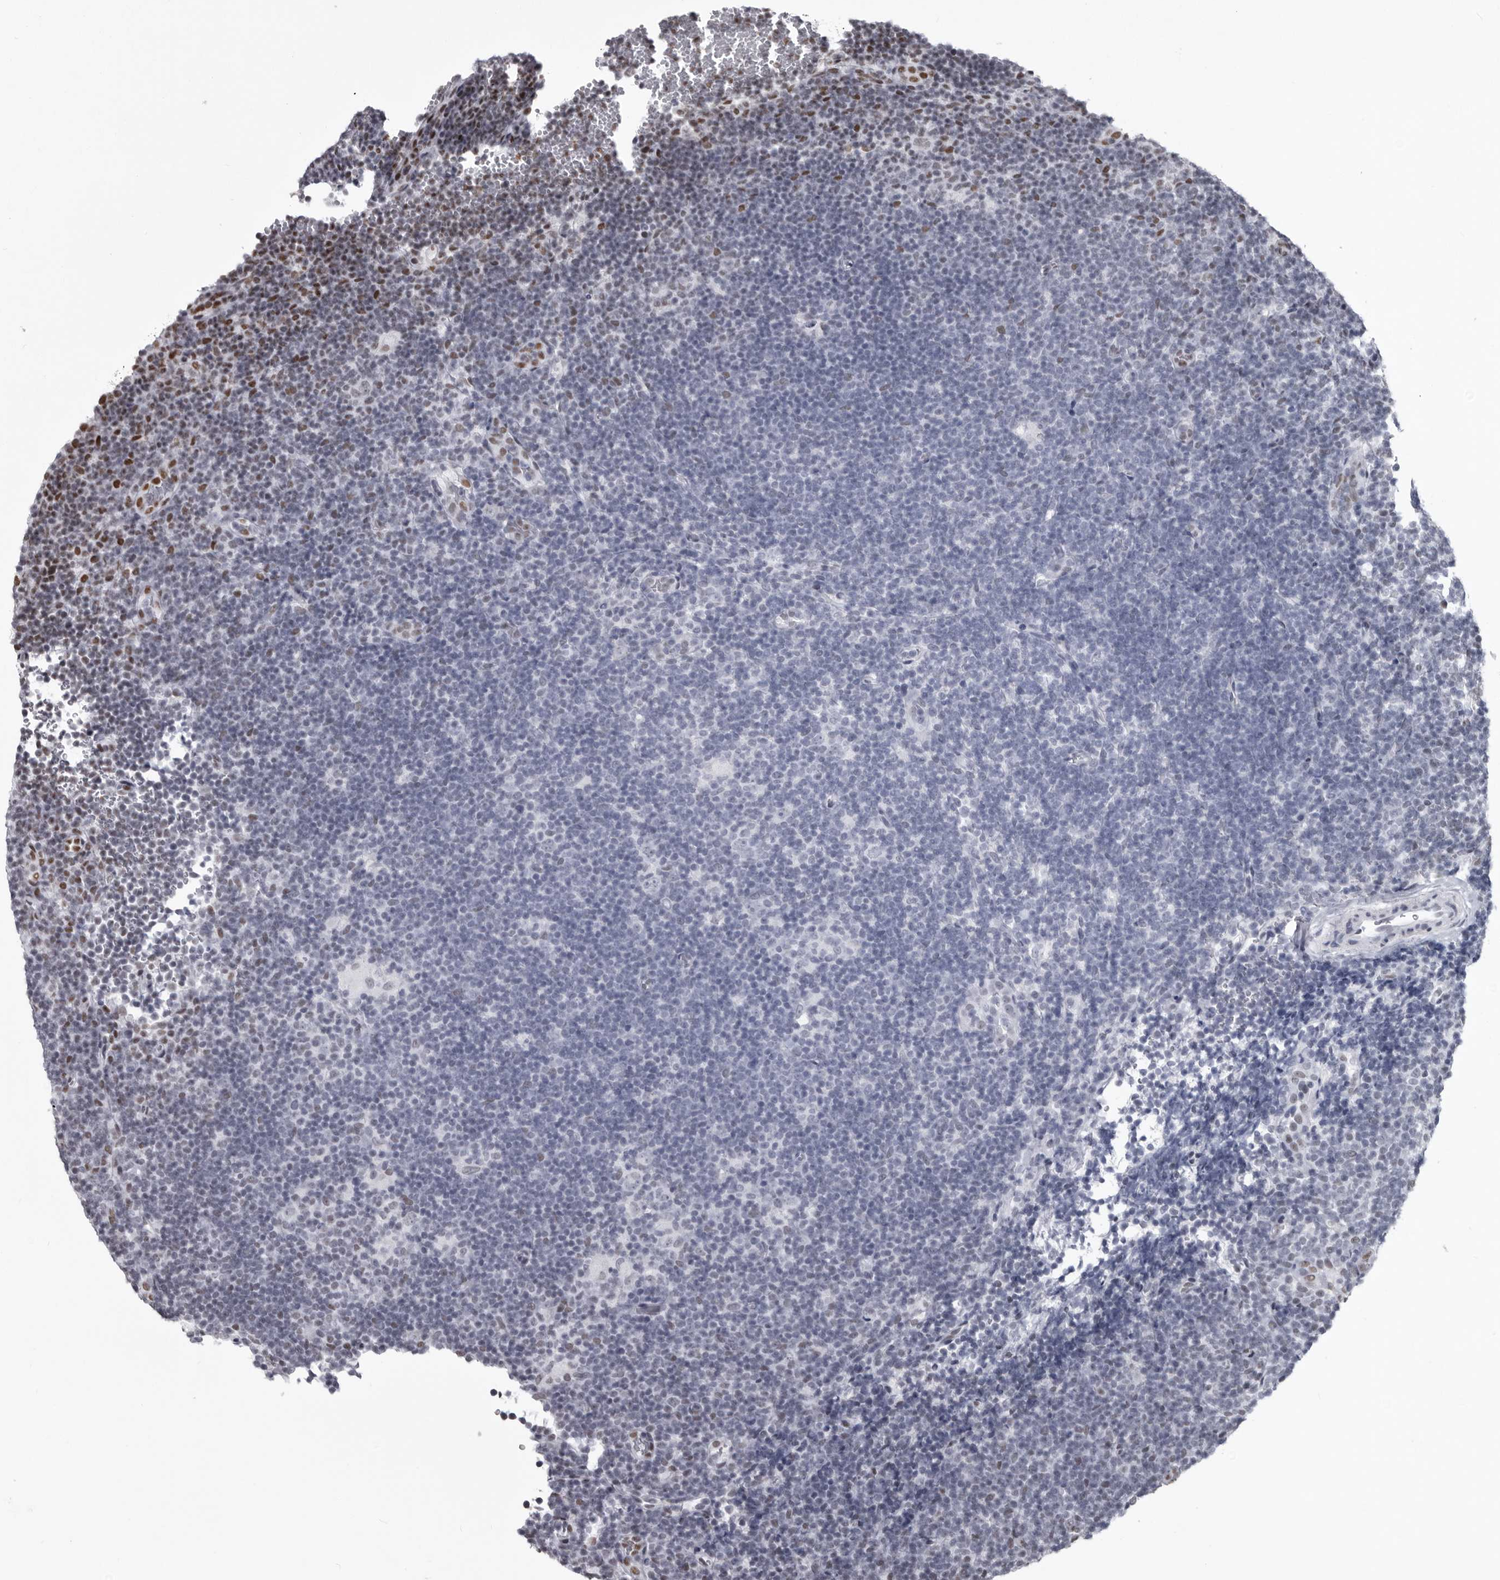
{"staining": {"intensity": "weak", "quantity": "<25%", "location": "nuclear"}, "tissue": "lymphoma", "cell_type": "Tumor cells", "image_type": "cancer", "snomed": [{"axis": "morphology", "description": "Hodgkin's disease, NOS"}, {"axis": "topography", "description": "Lymph node"}], "caption": "High power microscopy image of an immunohistochemistry (IHC) histopathology image of lymphoma, revealing no significant expression in tumor cells.", "gene": "NUMA1", "patient": {"sex": "female", "age": 57}}